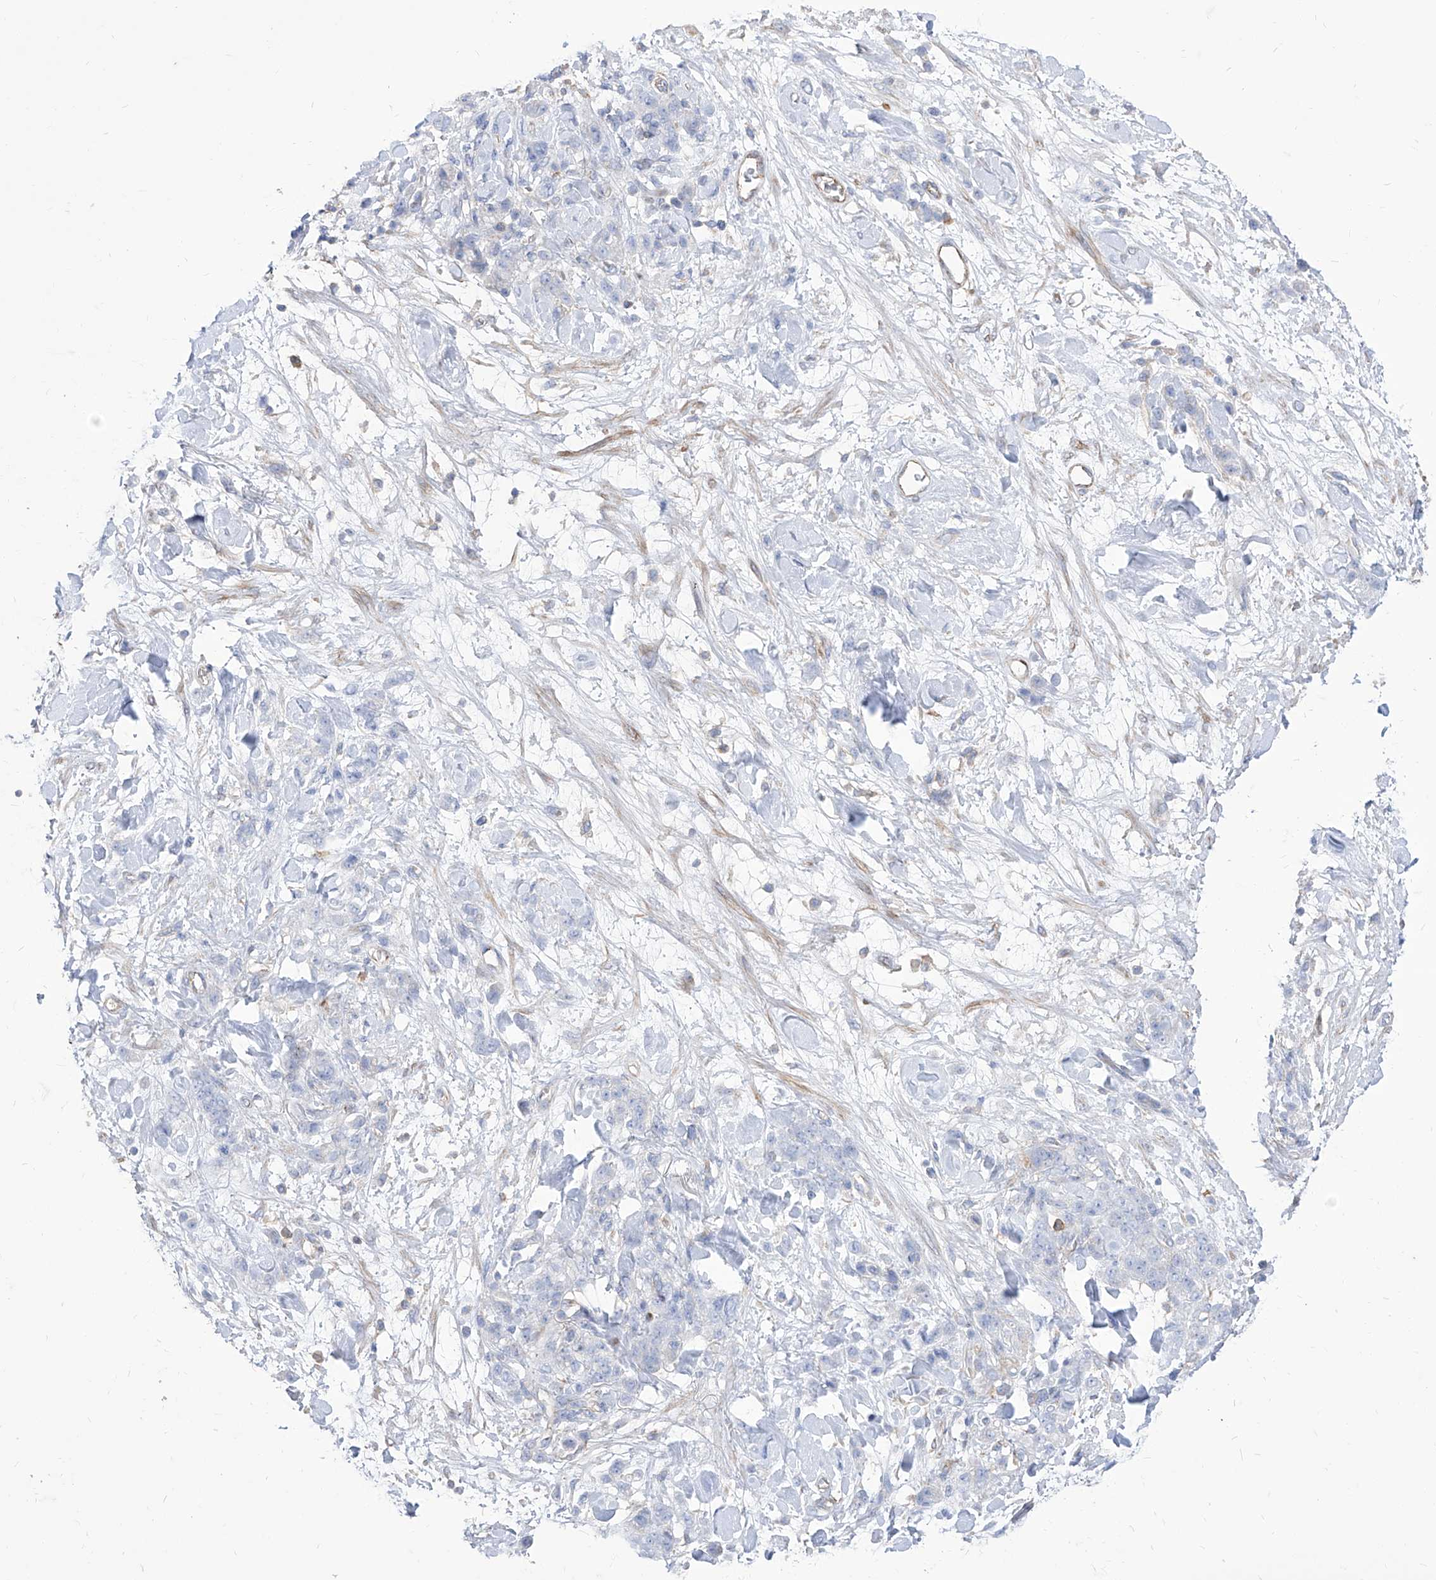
{"staining": {"intensity": "negative", "quantity": "none", "location": "none"}, "tissue": "stomach cancer", "cell_type": "Tumor cells", "image_type": "cancer", "snomed": [{"axis": "morphology", "description": "Normal tissue, NOS"}, {"axis": "morphology", "description": "Adenocarcinoma, NOS"}, {"axis": "topography", "description": "Stomach"}], "caption": "The immunohistochemistry (IHC) photomicrograph has no significant expression in tumor cells of stomach cancer (adenocarcinoma) tissue.", "gene": "C1orf74", "patient": {"sex": "male", "age": 82}}